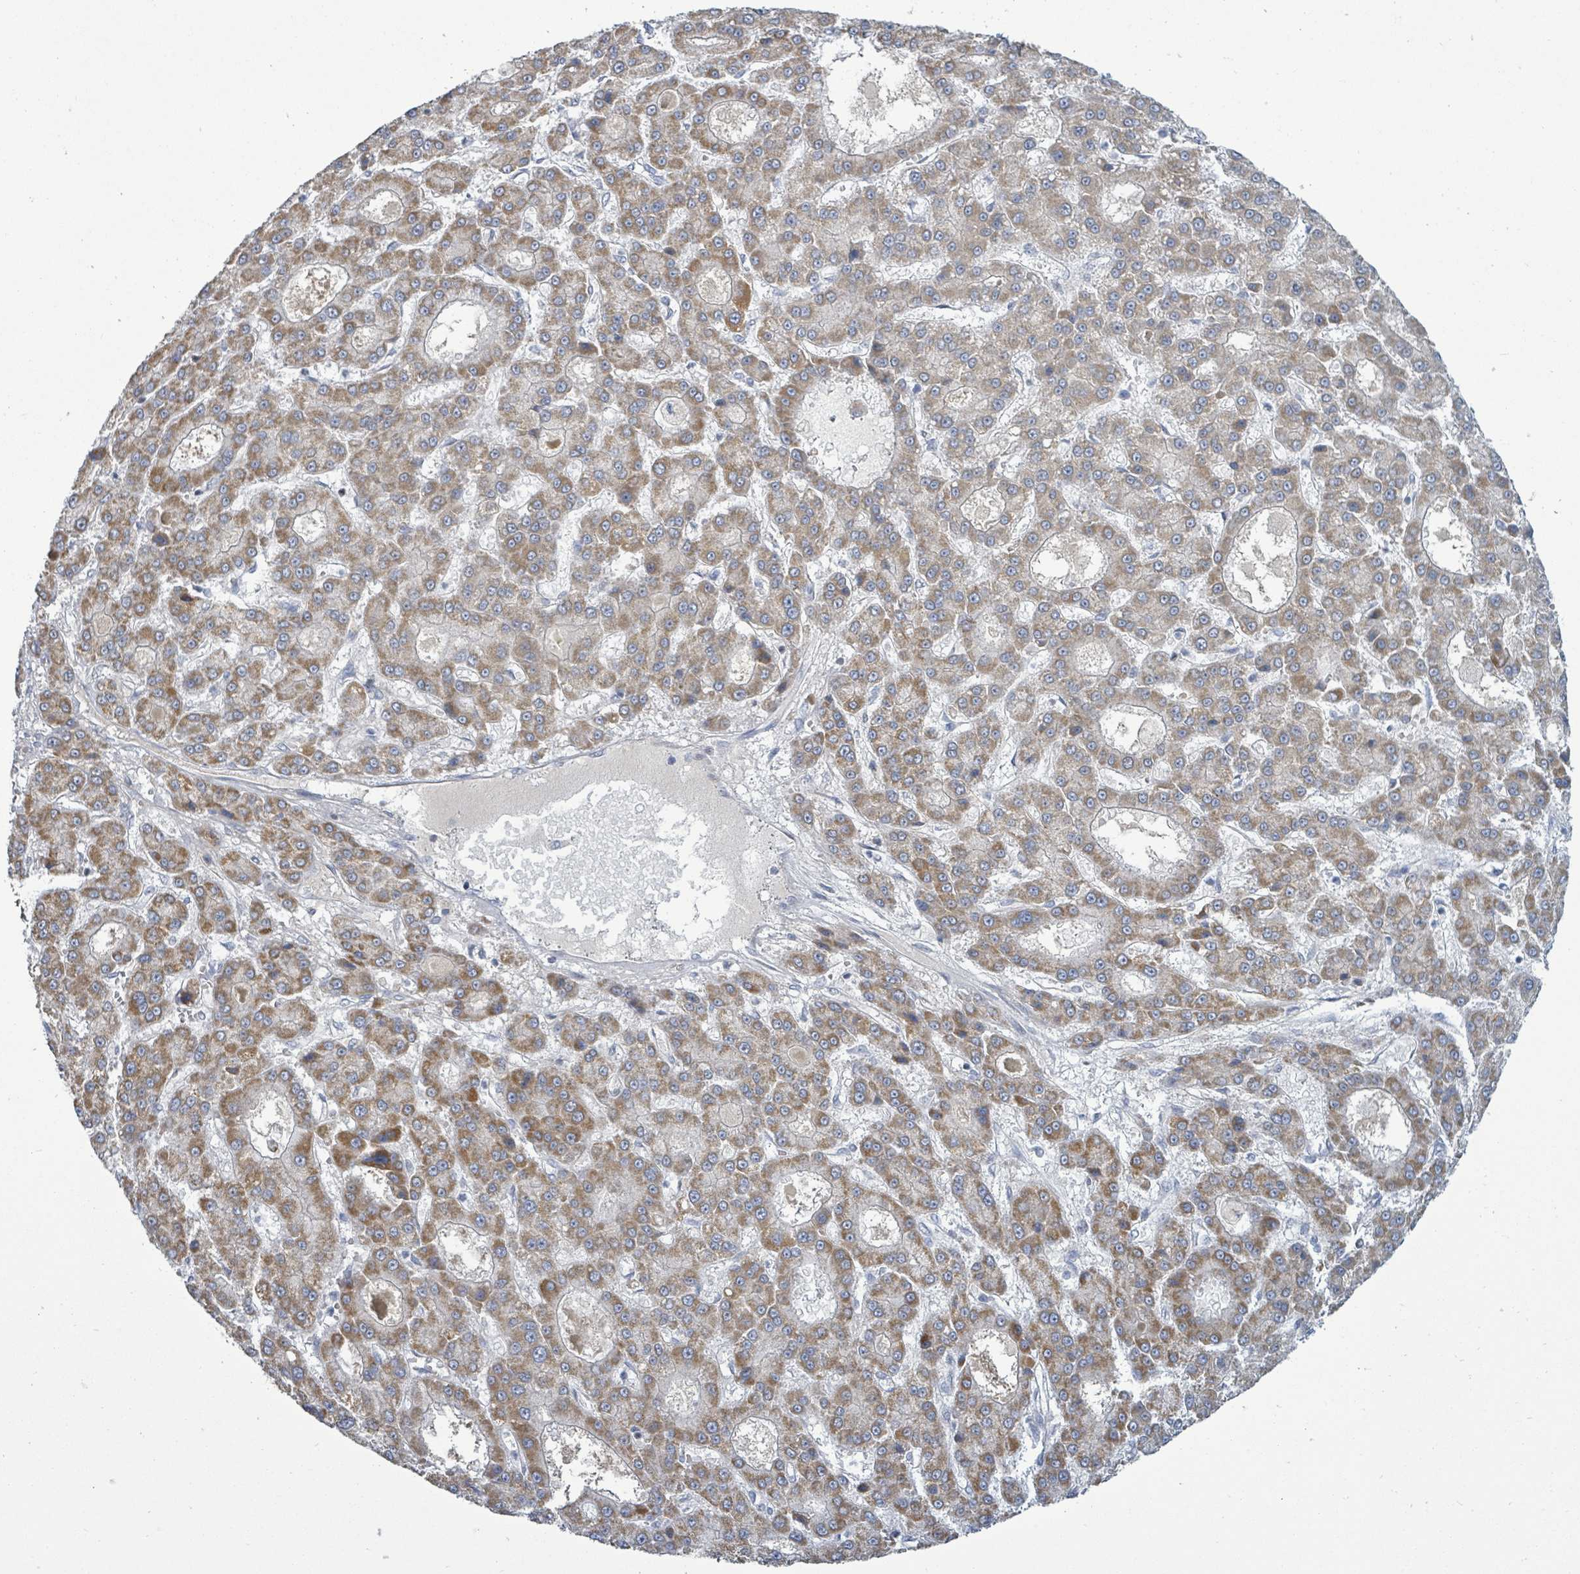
{"staining": {"intensity": "moderate", "quantity": ">75%", "location": "cytoplasmic/membranous"}, "tissue": "liver cancer", "cell_type": "Tumor cells", "image_type": "cancer", "snomed": [{"axis": "morphology", "description": "Carcinoma, Hepatocellular, NOS"}, {"axis": "topography", "description": "Liver"}], "caption": "Hepatocellular carcinoma (liver) was stained to show a protein in brown. There is medium levels of moderate cytoplasmic/membranous expression in approximately >75% of tumor cells. Using DAB (3,3'-diaminobenzidine) (brown) and hematoxylin (blue) stains, captured at high magnification using brightfield microscopy.", "gene": "ZFPM1", "patient": {"sex": "male", "age": 70}}